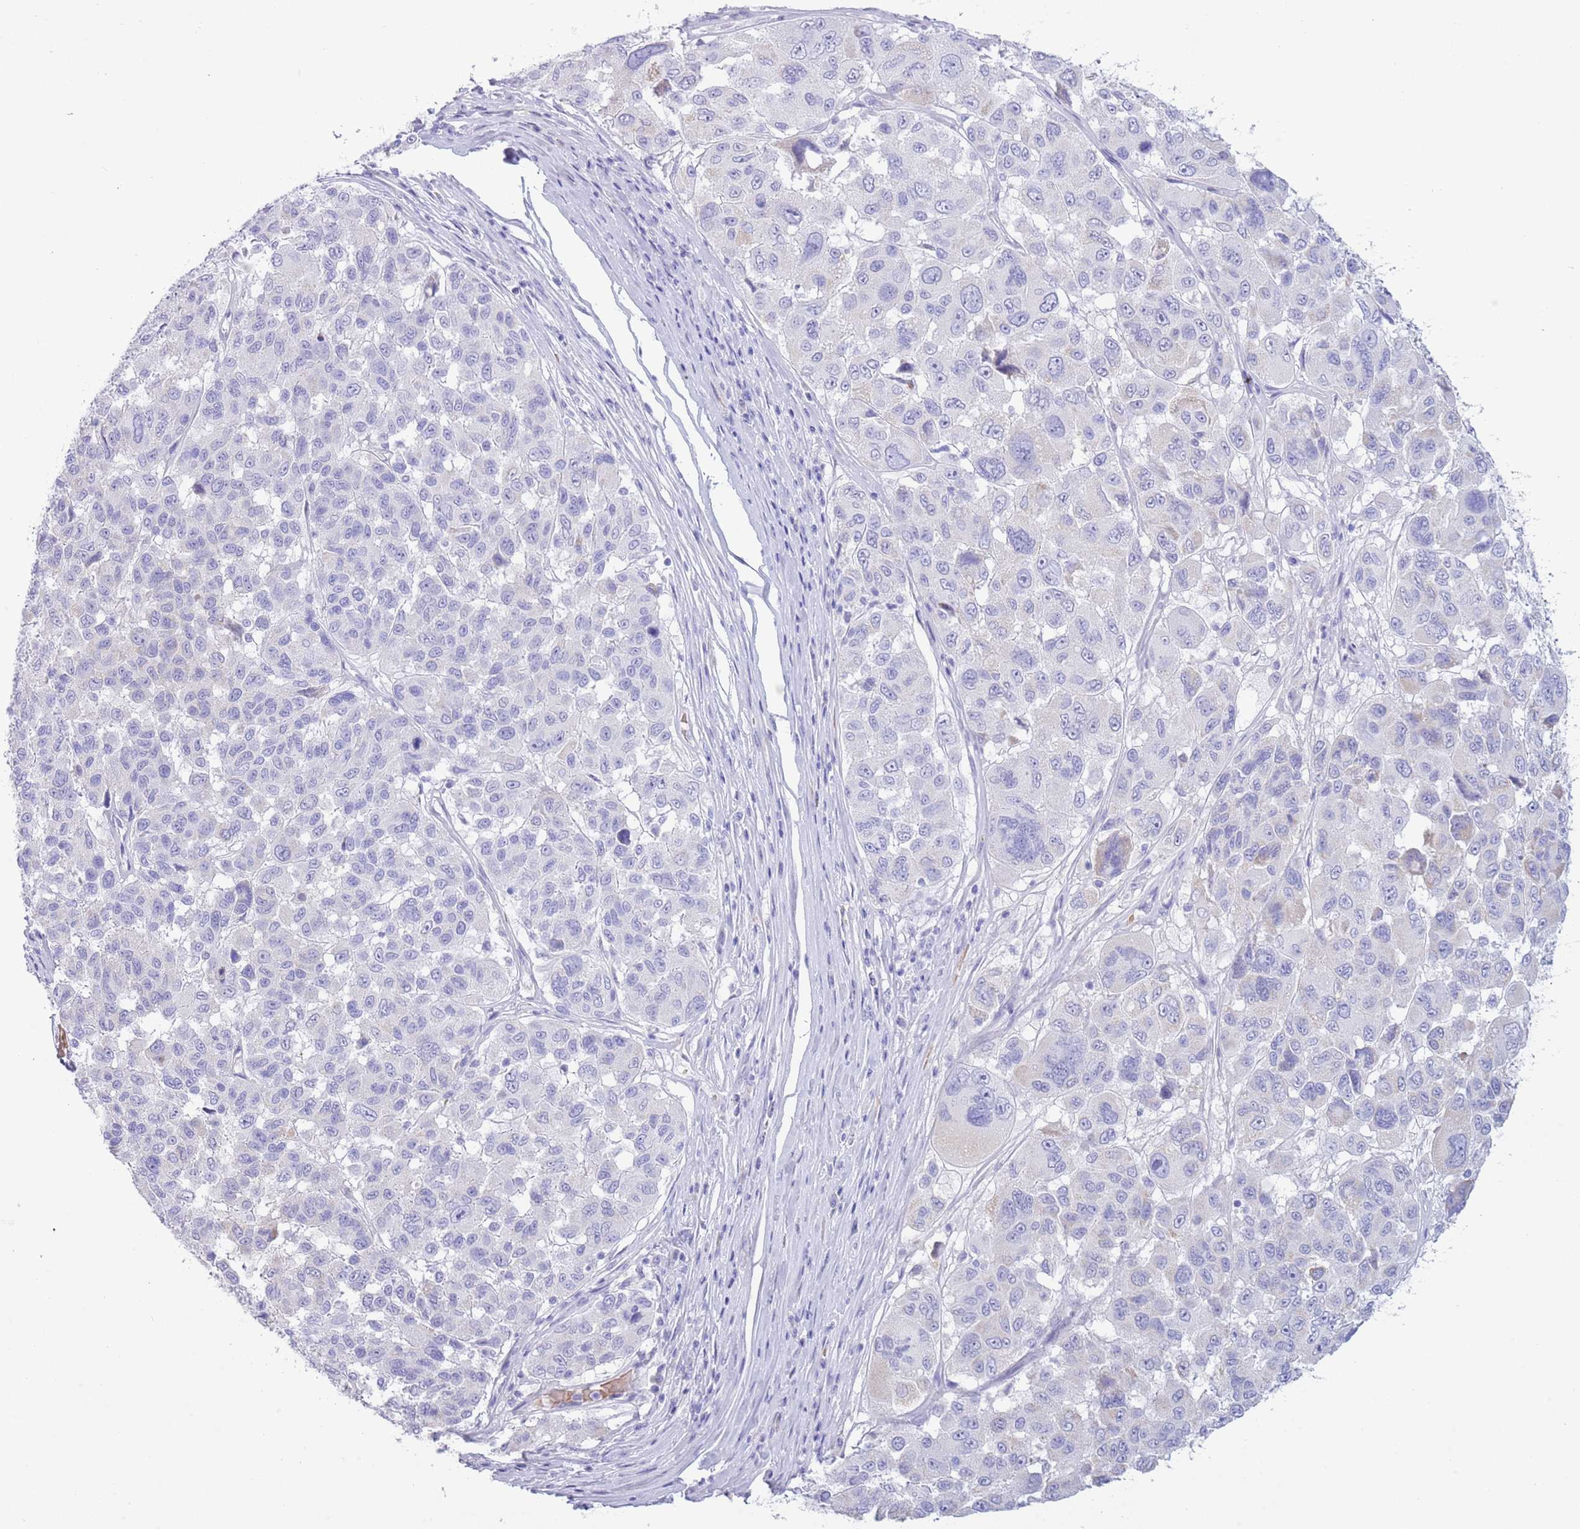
{"staining": {"intensity": "negative", "quantity": "none", "location": "none"}, "tissue": "melanoma", "cell_type": "Tumor cells", "image_type": "cancer", "snomed": [{"axis": "morphology", "description": "Malignant melanoma, NOS"}, {"axis": "topography", "description": "Skin"}], "caption": "Tumor cells show no significant protein expression in melanoma.", "gene": "ACR", "patient": {"sex": "female", "age": 66}}